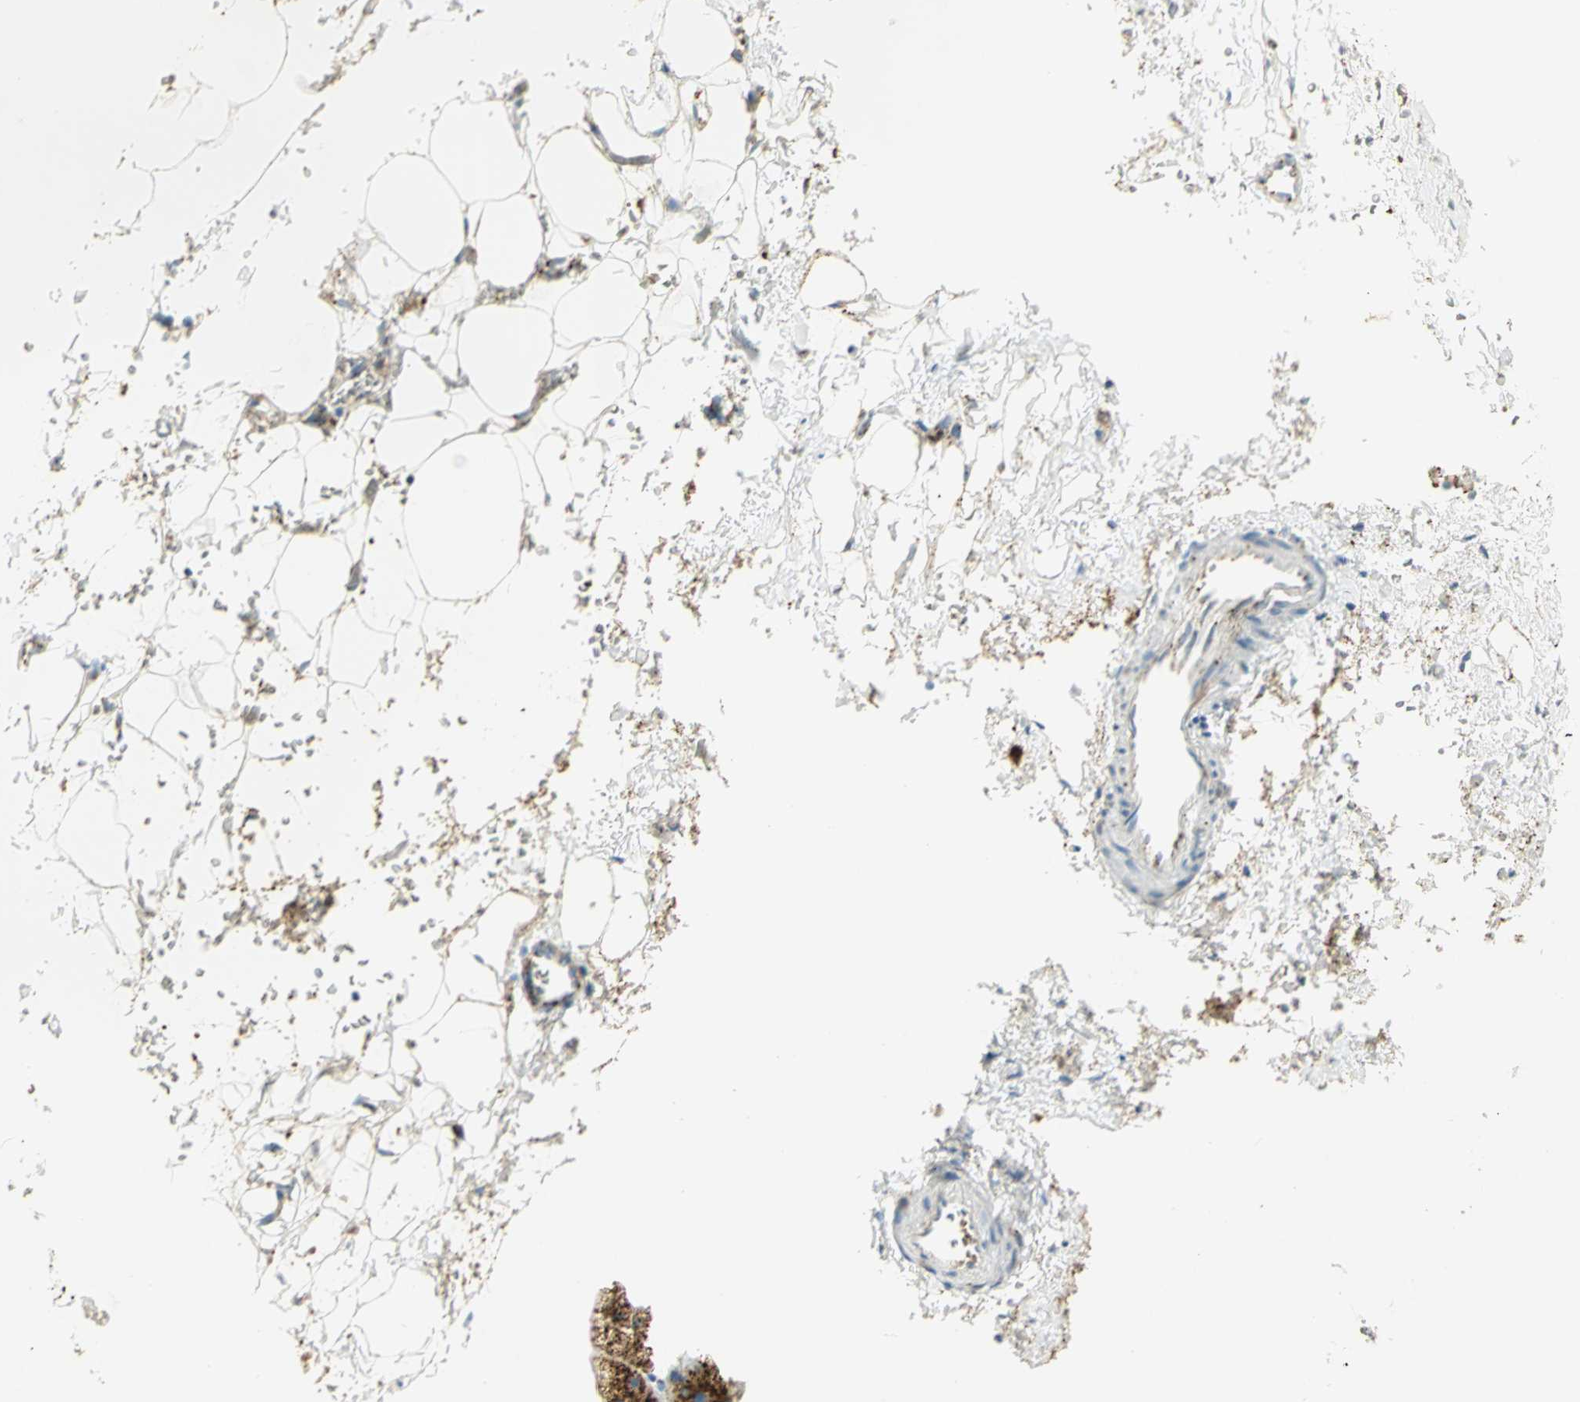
{"staining": {"intensity": "strong", "quantity": ">75%", "location": "cytoplasmic/membranous"}, "tissue": "adrenal gland", "cell_type": "Glandular cells", "image_type": "normal", "snomed": [{"axis": "morphology", "description": "Normal tissue, NOS"}, {"axis": "topography", "description": "Adrenal gland"}], "caption": "Protein expression analysis of normal adrenal gland shows strong cytoplasmic/membranous positivity in about >75% of glandular cells.", "gene": "ARSA", "patient": {"sex": "female", "age": 44}}